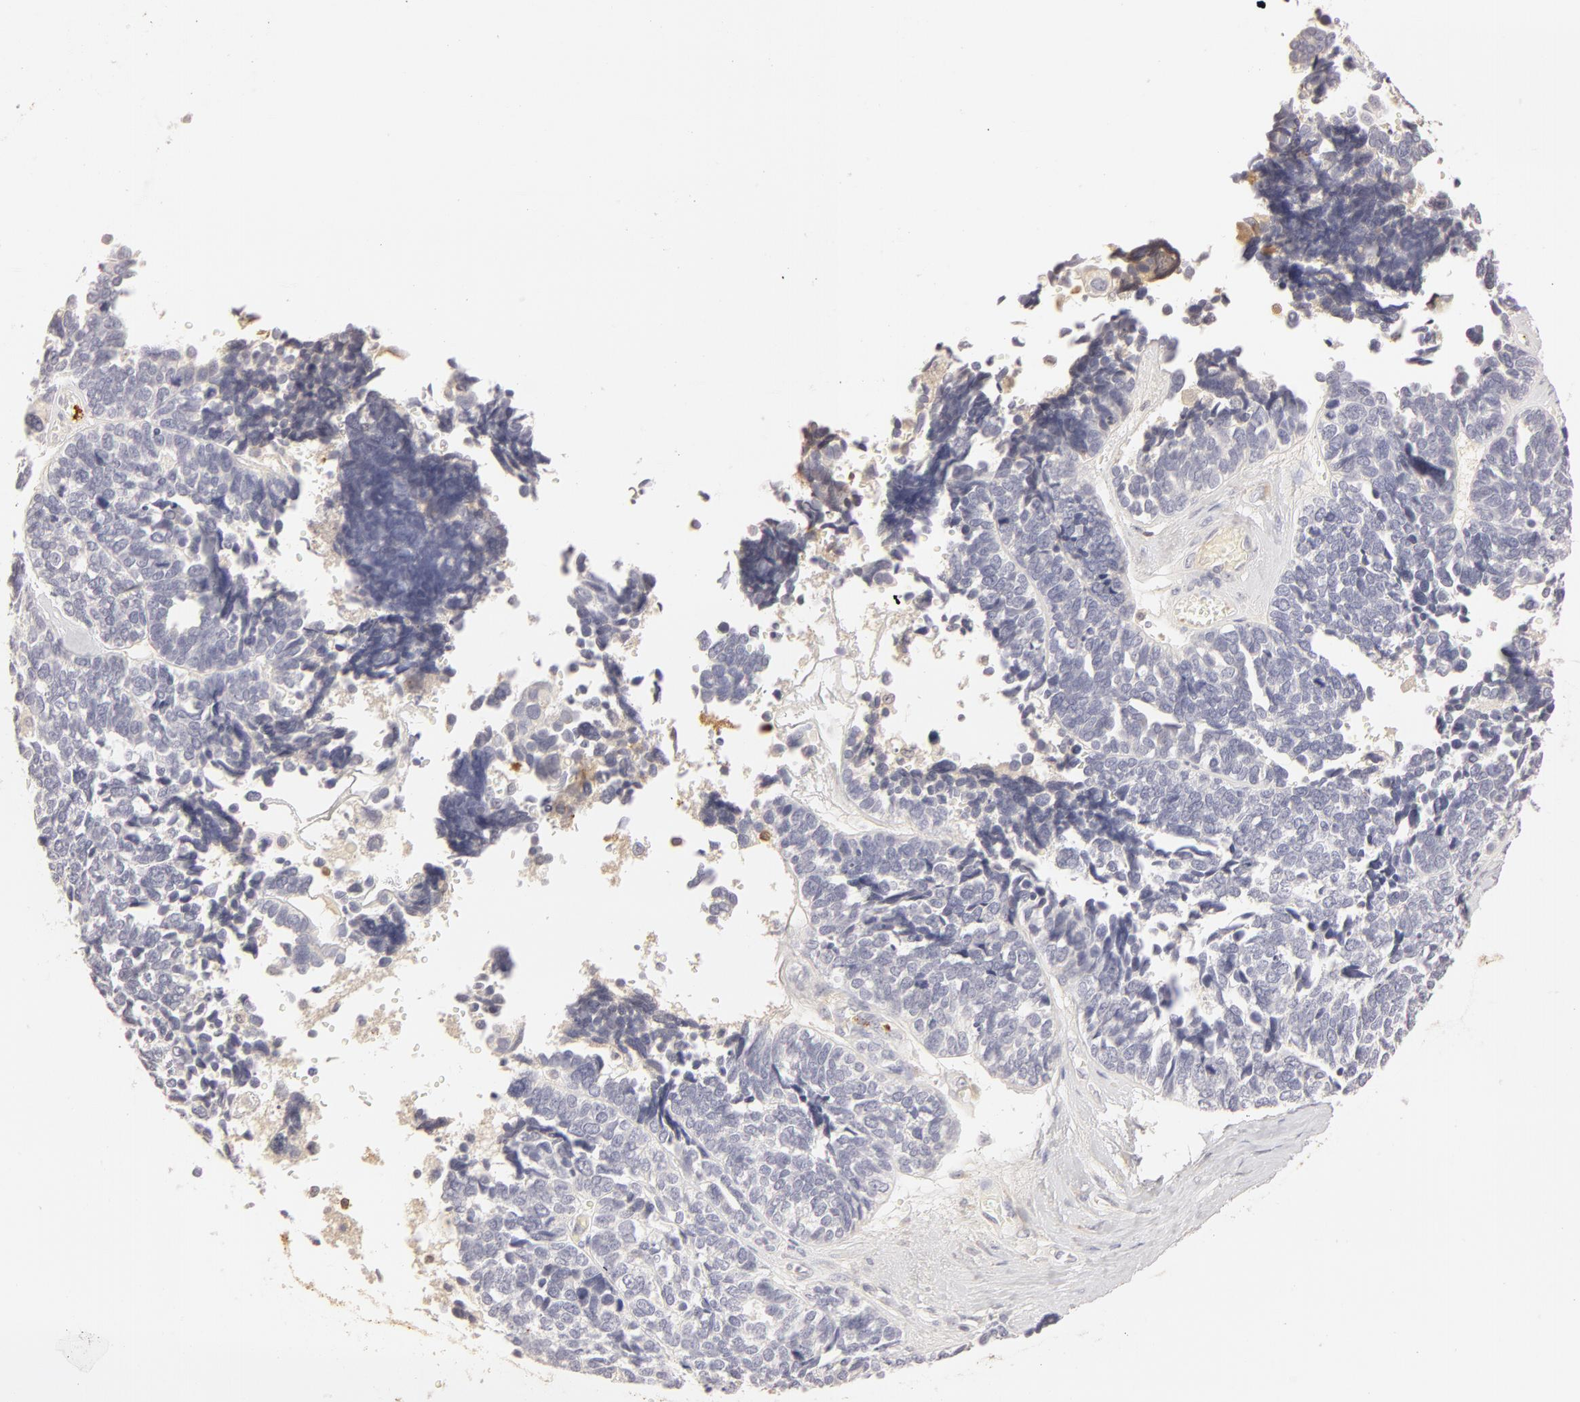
{"staining": {"intensity": "negative", "quantity": "none", "location": "none"}, "tissue": "ovarian cancer", "cell_type": "Tumor cells", "image_type": "cancer", "snomed": [{"axis": "morphology", "description": "Cystadenocarcinoma, serous, NOS"}, {"axis": "topography", "description": "Ovary"}], "caption": "There is no significant expression in tumor cells of ovarian cancer (serous cystadenocarcinoma). The staining was performed using DAB to visualize the protein expression in brown, while the nuclei were stained in blue with hematoxylin (Magnification: 20x).", "gene": "C1R", "patient": {"sex": "female", "age": 77}}